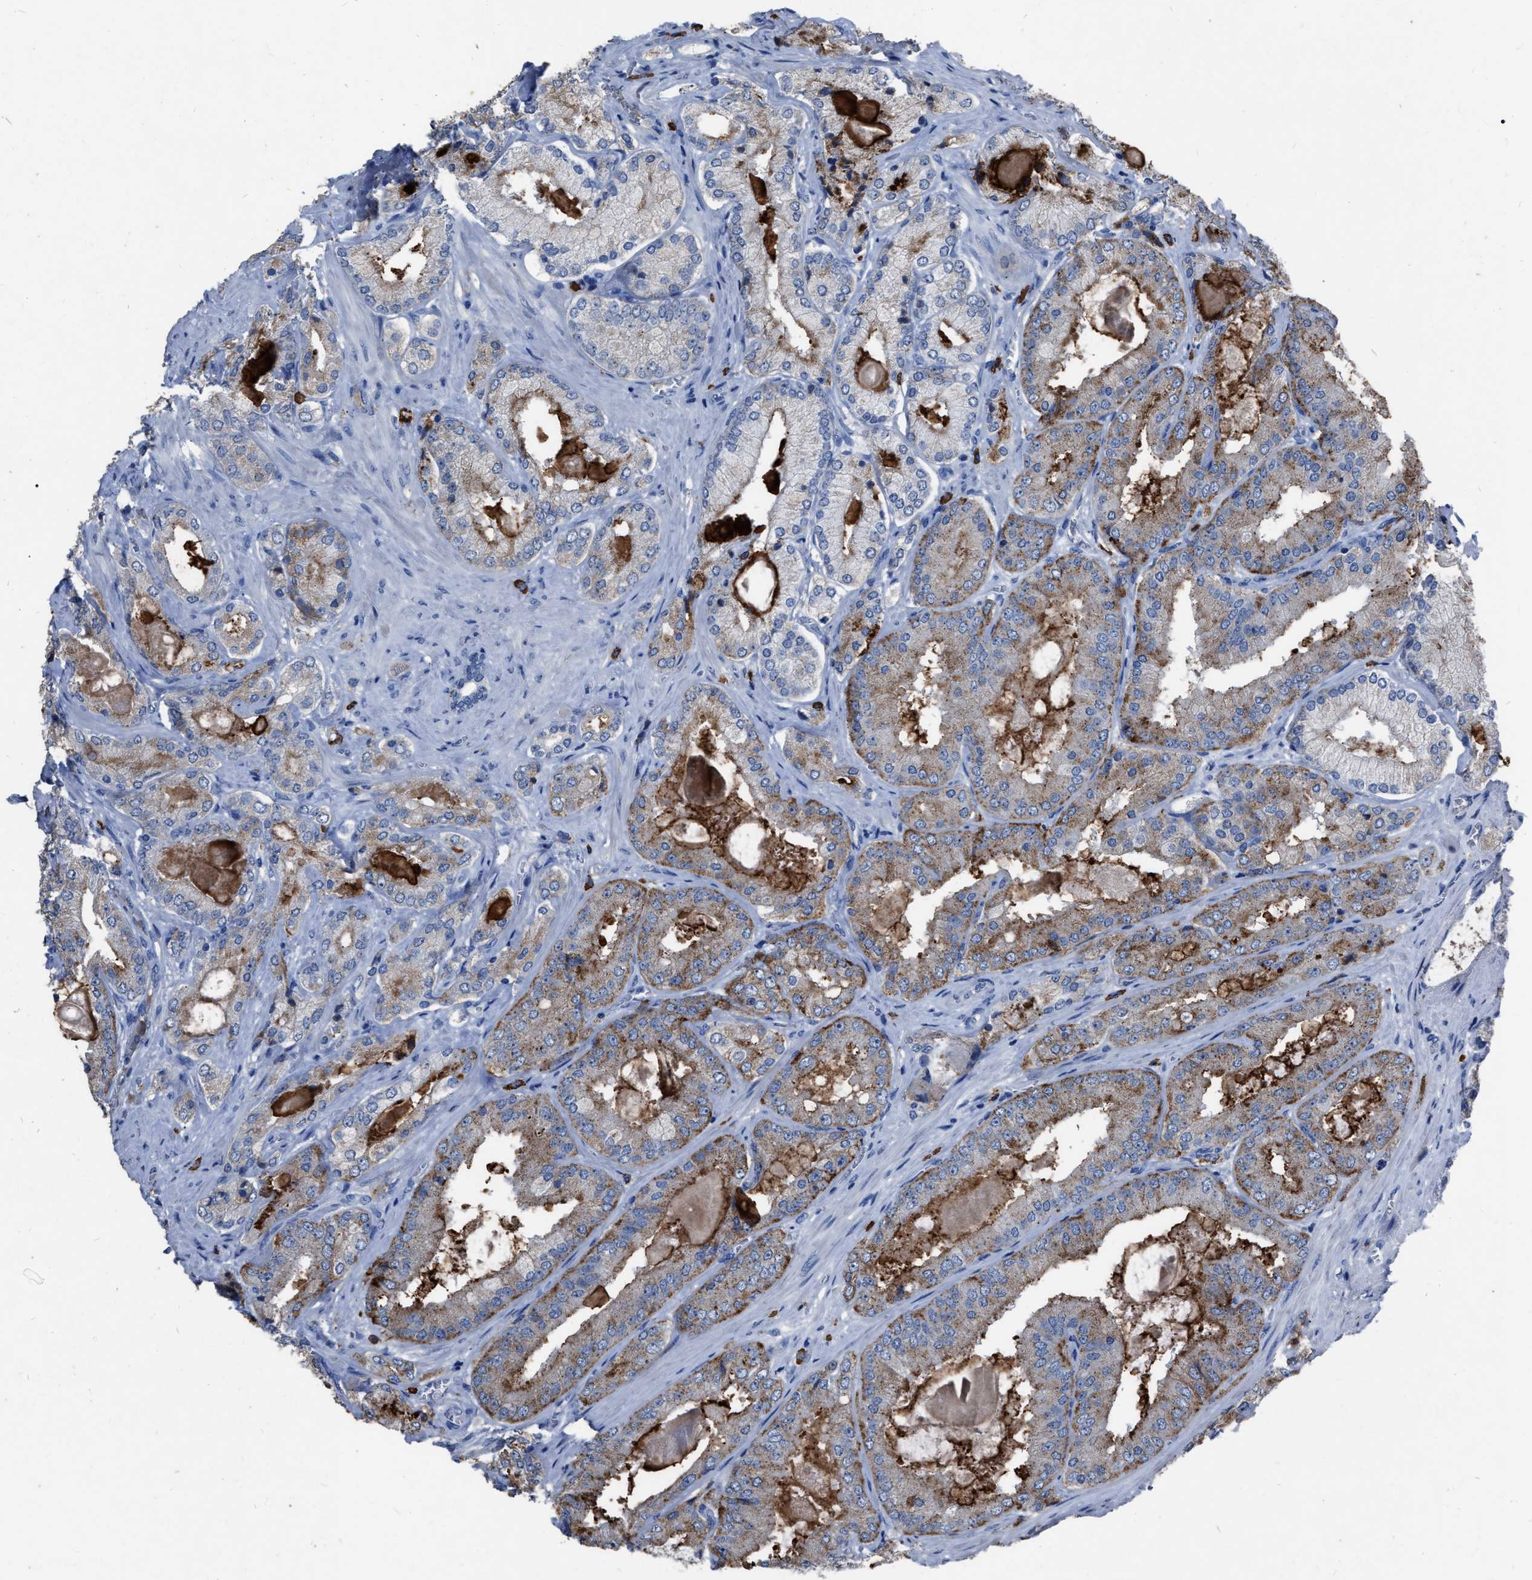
{"staining": {"intensity": "weak", "quantity": "25%-75%", "location": "cytoplasmic/membranous"}, "tissue": "prostate cancer", "cell_type": "Tumor cells", "image_type": "cancer", "snomed": [{"axis": "morphology", "description": "Adenocarcinoma, Low grade"}, {"axis": "topography", "description": "Prostate"}], "caption": "Weak cytoplasmic/membranous protein positivity is appreciated in approximately 25%-75% of tumor cells in low-grade adenocarcinoma (prostate).", "gene": "HABP2", "patient": {"sex": "male", "age": 65}}